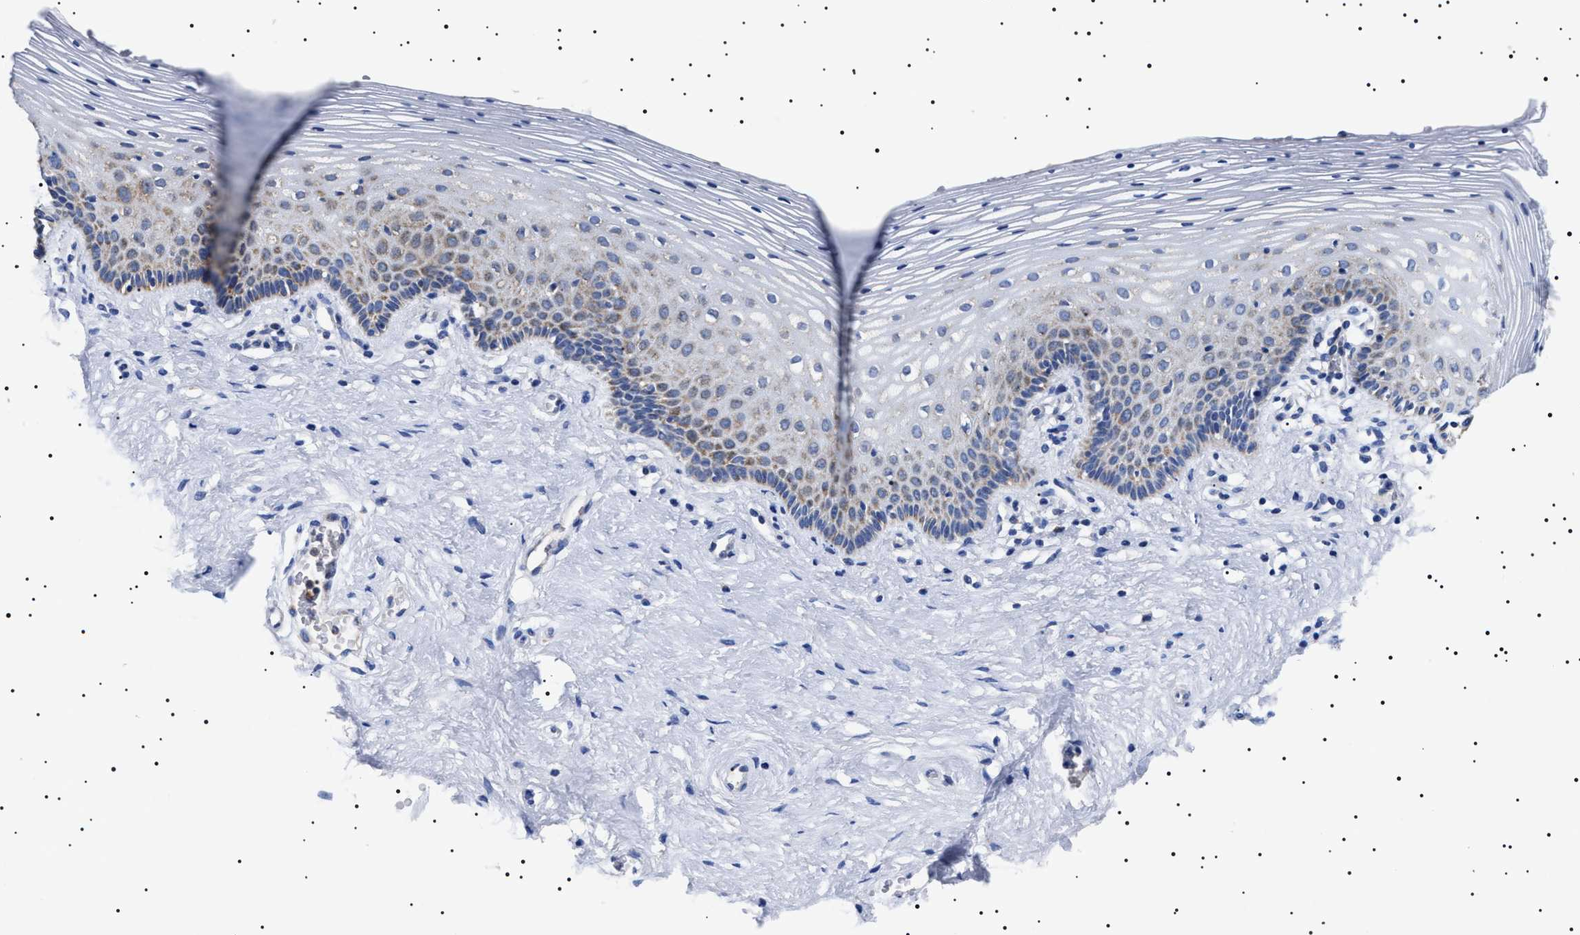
{"staining": {"intensity": "weak", "quantity": "25%-75%", "location": "cytoplasmic/membranous"}, "tissue": "vagina", "cell_type": "Squamous epithelial cells", "image_type": "normal", "snomed": [{"axis": "morphology", "description": "Normal tissue, NOS"}, {"axis": "topography", "description": "Vagina"}], "caption": "DAB immunohistochemical staining of normal vagina reveals weak cytoplasmic/membranous protein expression in approximately 25%-75% of squamous epithelial cells. The staining was performed using DAB (3,3'-diaminobenzidine) to visualize the protein expression in brown, while the nuclei were stained in blue with hematoxylin (Magnification: 20x).", "gene": "CHRDL2", "patient": {"sex": "female", "age": 32}}